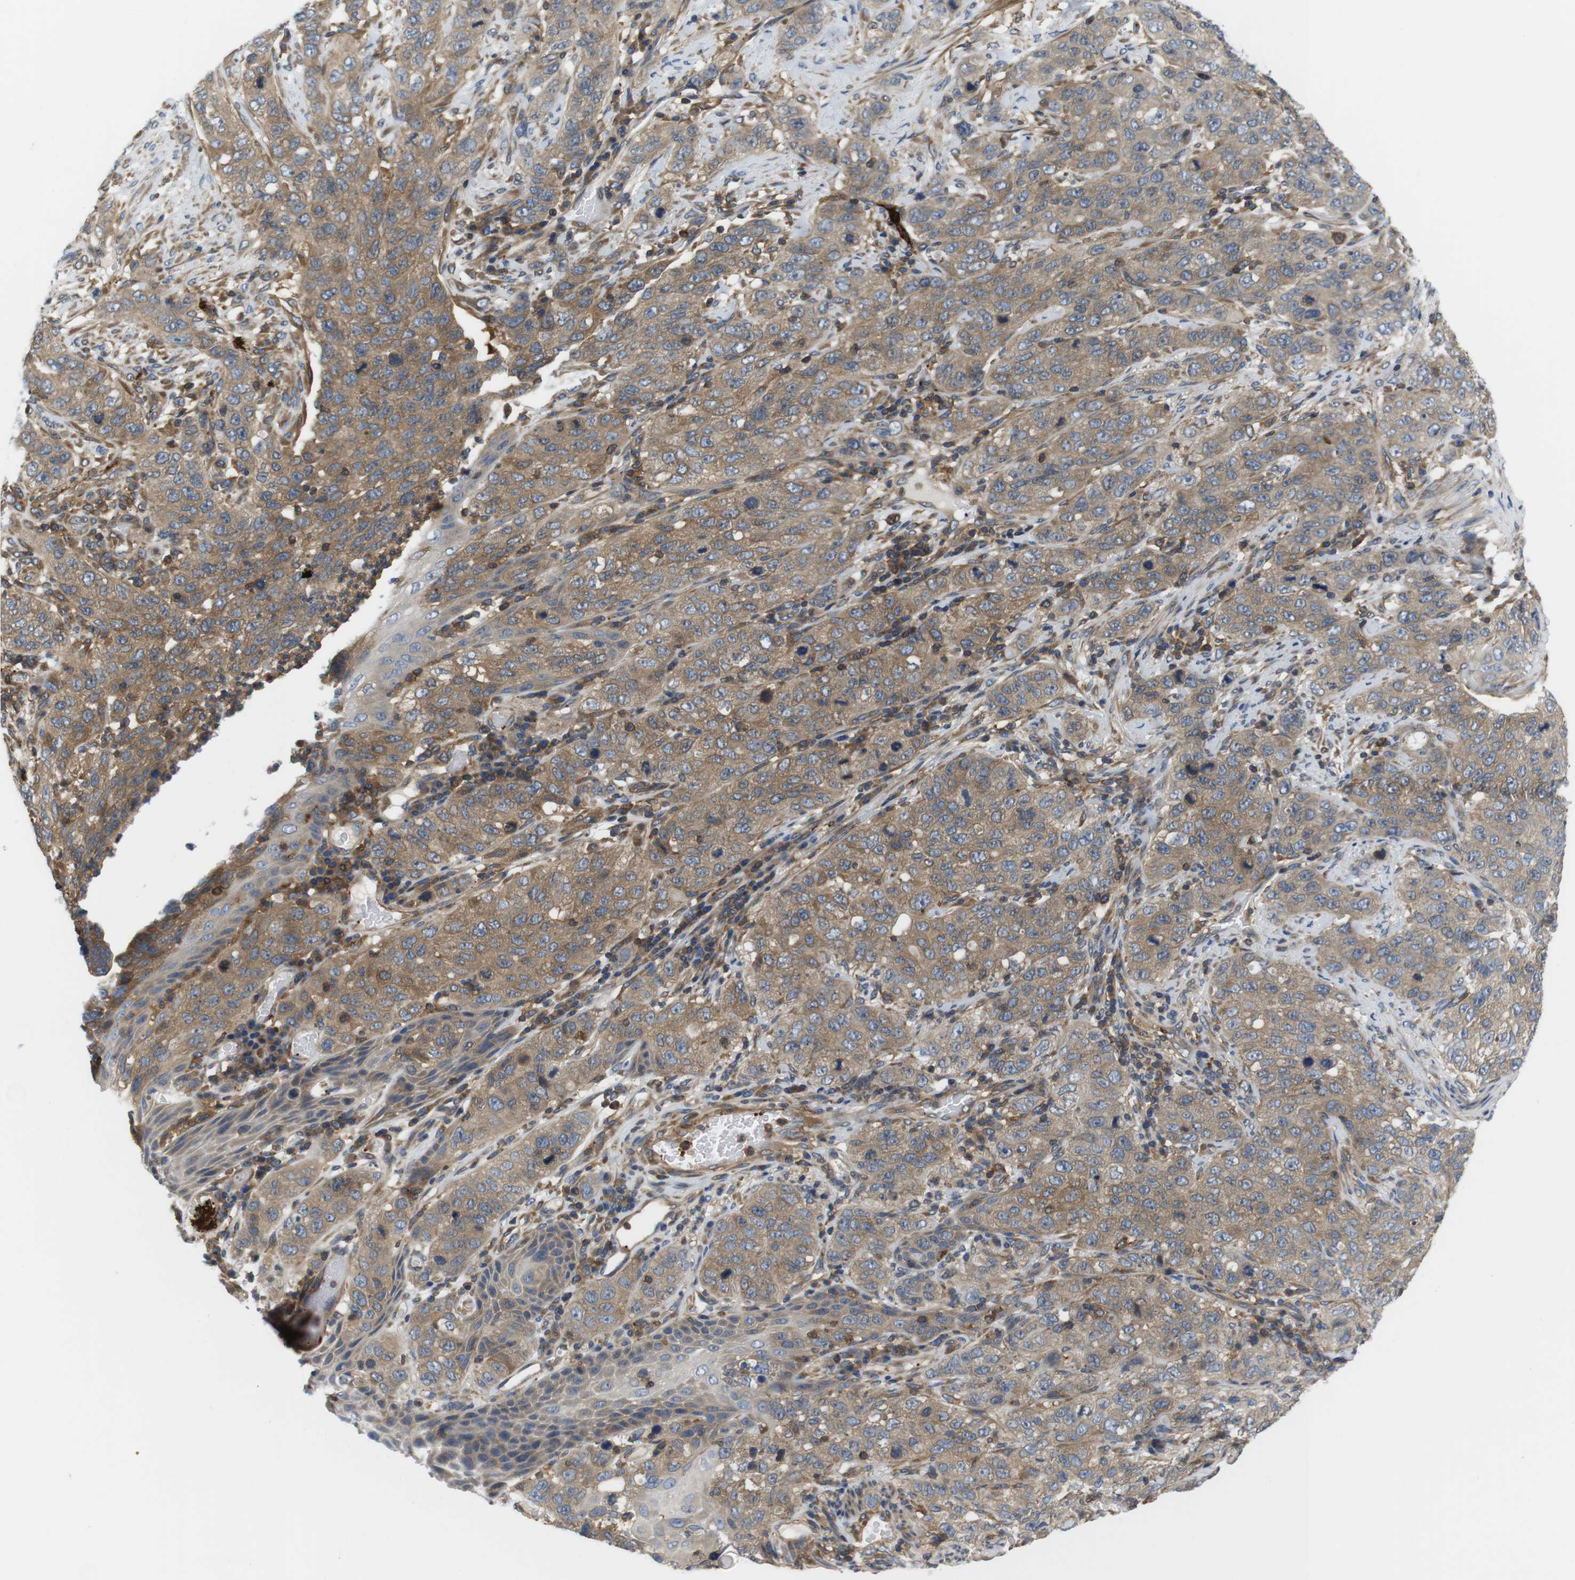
{"staining": {"intensity": "moderate", "quantity": ">75%", "location": "cytoplasmic/membranous"}, "tissue": "stomach cancer", "cell_type": "Tumor cells", "image_type": "cancer", "snomed": [{"axis": "morphology", "description": "Adenocarcinoma, NOS"}, {"axis": "topography", "description": "Stomach"}], "caption": "Approximately >75% of tumor cells in human adenocarcinoma (stomach) show moderate cytoplasmic/membranous protein expression as visualized by brown immunohistochemical staining.", "gene": "HERPUD2", "patient": {"sex": "male", "age": 48}}